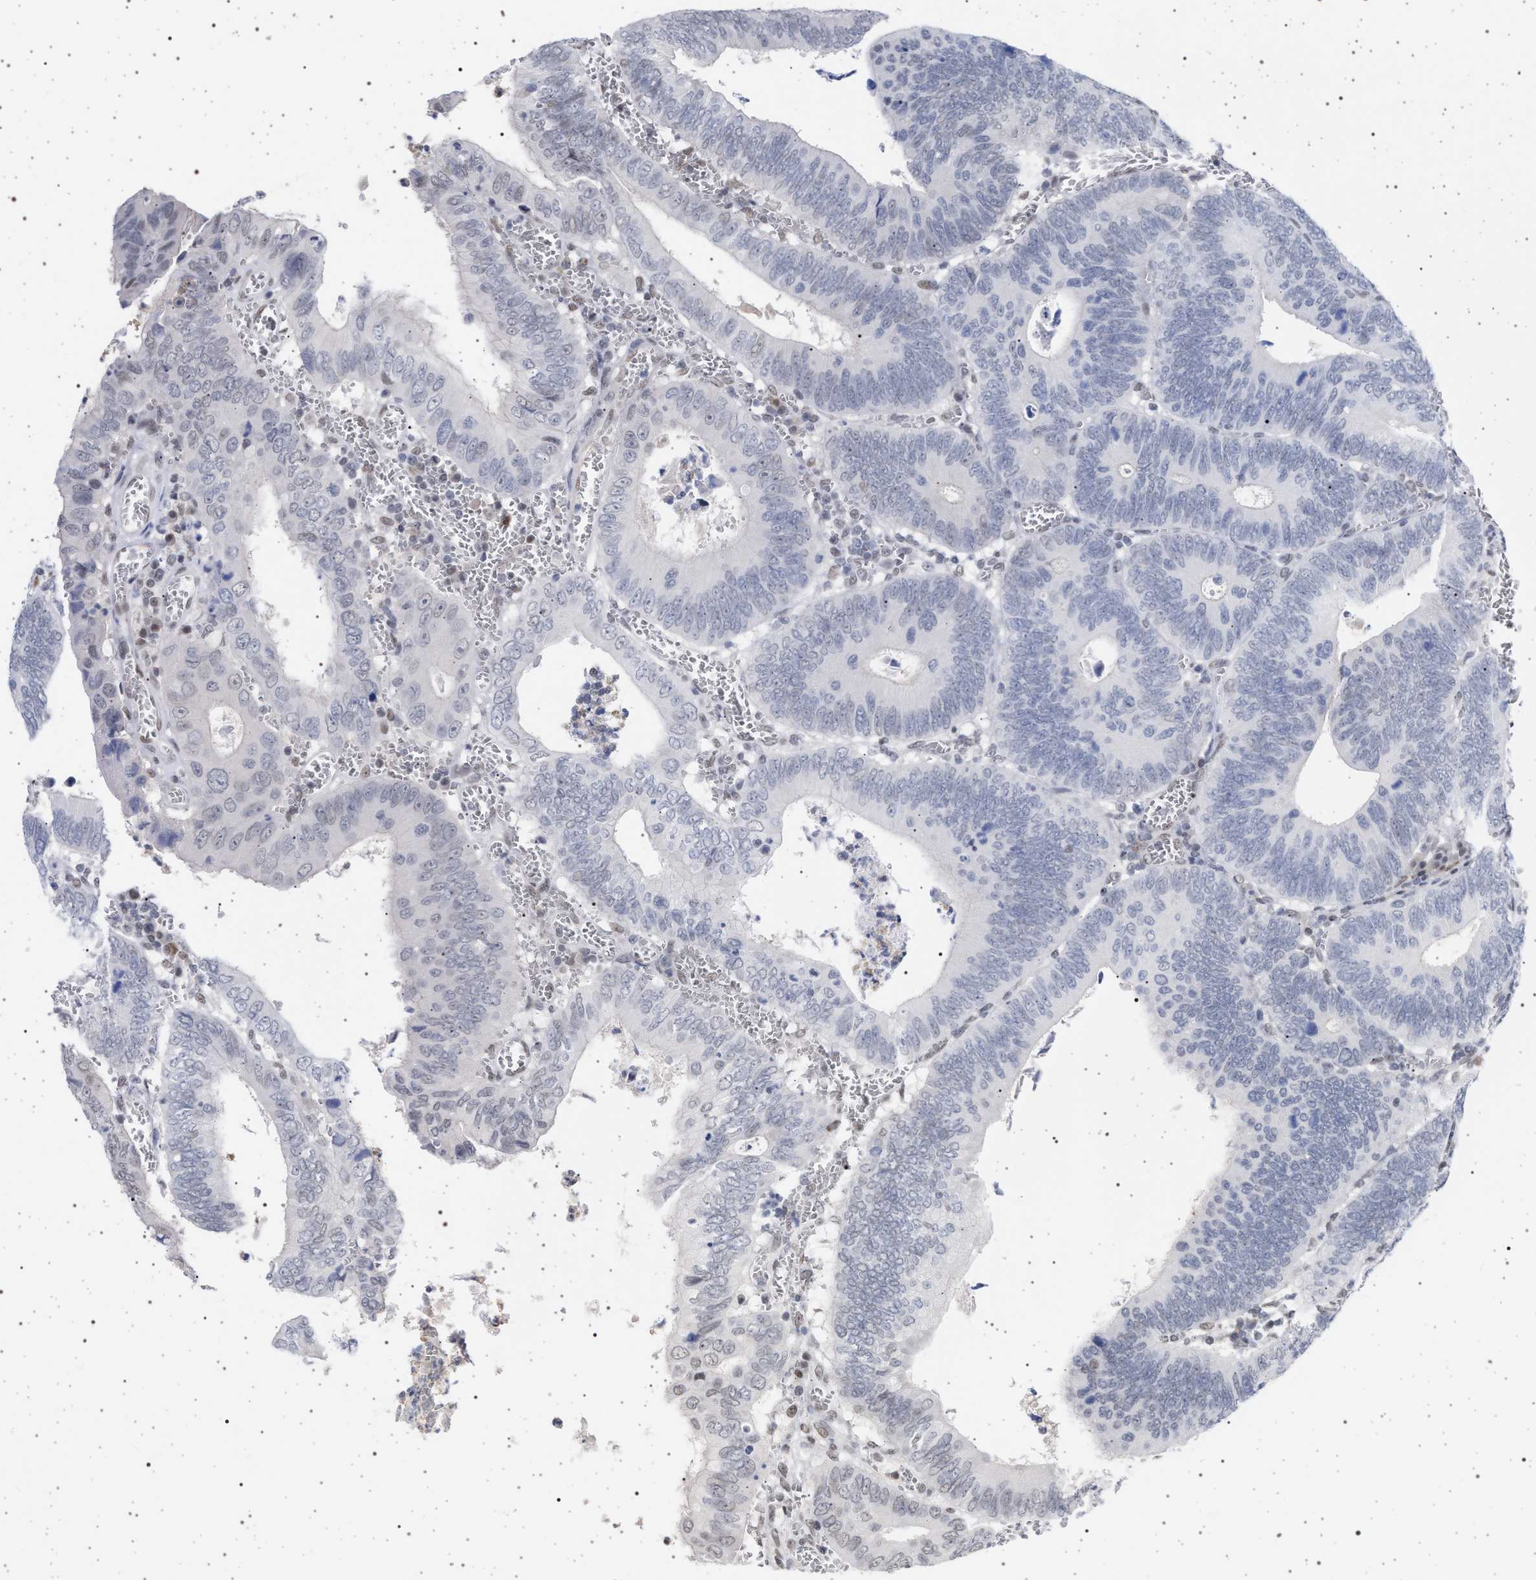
{"staining": {"intensity": "negative", "quantity": "none", "location": "none"}, "tissue": "colorectal cancer", "cell_type": "Tumor cells", "image_type": "cancer", "snomed": [{"axis": "morphology", "description": "Inflammation, NOS"}, {"axis": "morphology", "description": "Adenocarcinoma, NOS"}, {"axis": "topography", "description": "Colon"}], "caption": "Protein analysis of colorectal adenocarcinoma demonstrates no significant staining in tumor cells.", "gene": "PHF12", "patient": {"sex": "male", "age": 72}}